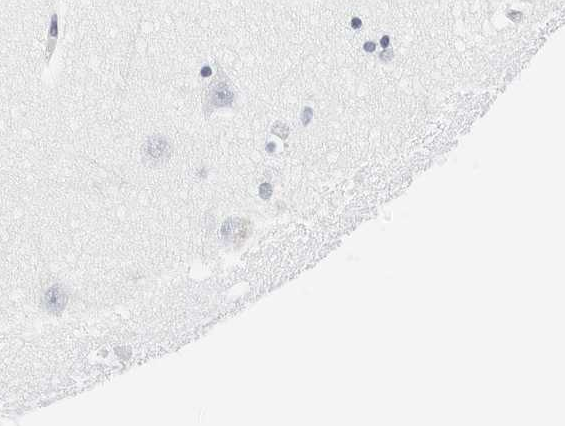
{"staining": {"intensity": "negative", "quantity": "none", "location": "none"}, "tissue": "hippocampus", "cell_type": "Glial cells", "image_type": "normal", "snomed": [{"axis": "morphology", "description": "Normal tissue, NOS"}, {"axis": "topography", "description": "Hippocampus"}], "caption": "Immunohistochemistry (IHC) image of unremarkable hippocampus: human hippocampus stained with DAB exhibits no significant protein positivity in glial cells.", "gene": "CD22", "patient": {"sex": "male", "age": 45}}